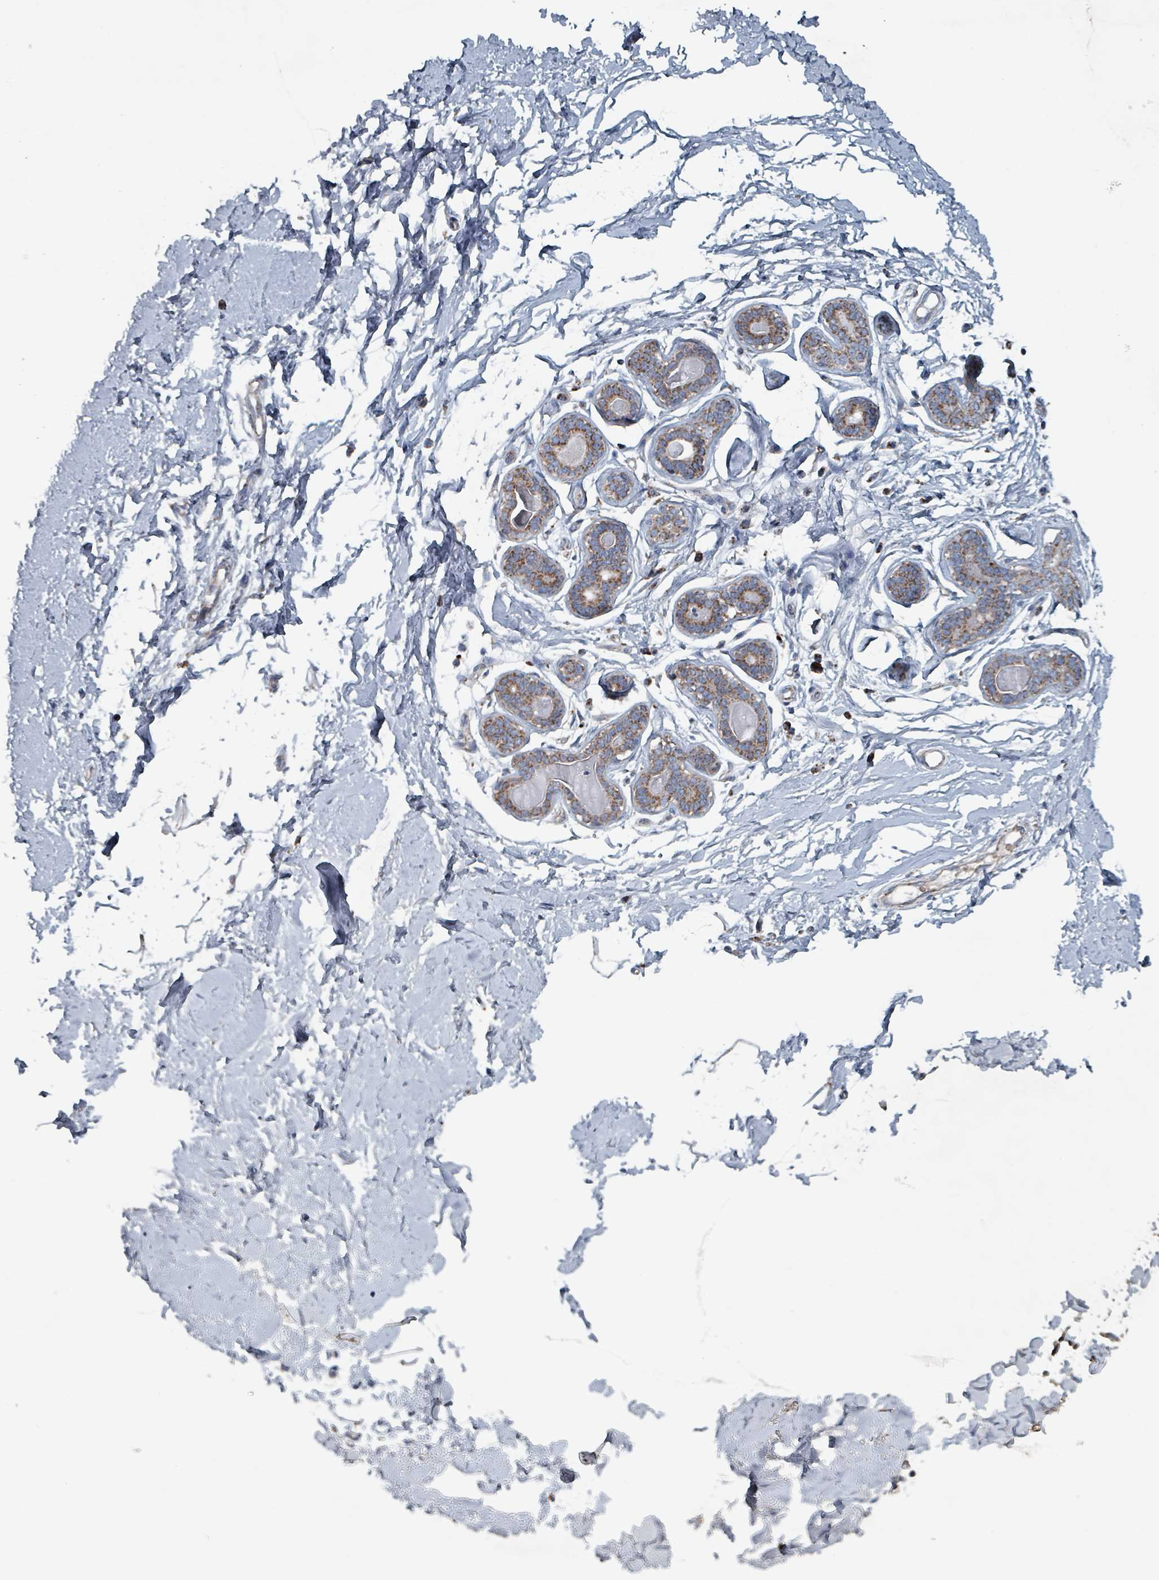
{"staining": {"intensity": "negative", "quantity": "none", "location": "none"}, "tissue": "breast", "cell_type": "Adipocytes", "image_type": "normal", "snomed": [{"axis": "morphology", "description": "Normal tissue, NOS"}, {"axis": "topography", "description": "Breast"}], "caption": "This is a histopathology image of IHC staining of unremarkable breast, which shows no staining in adipocytes.", "gene": "ABHD18", "patient": {"sex": "female", "age": 23}}